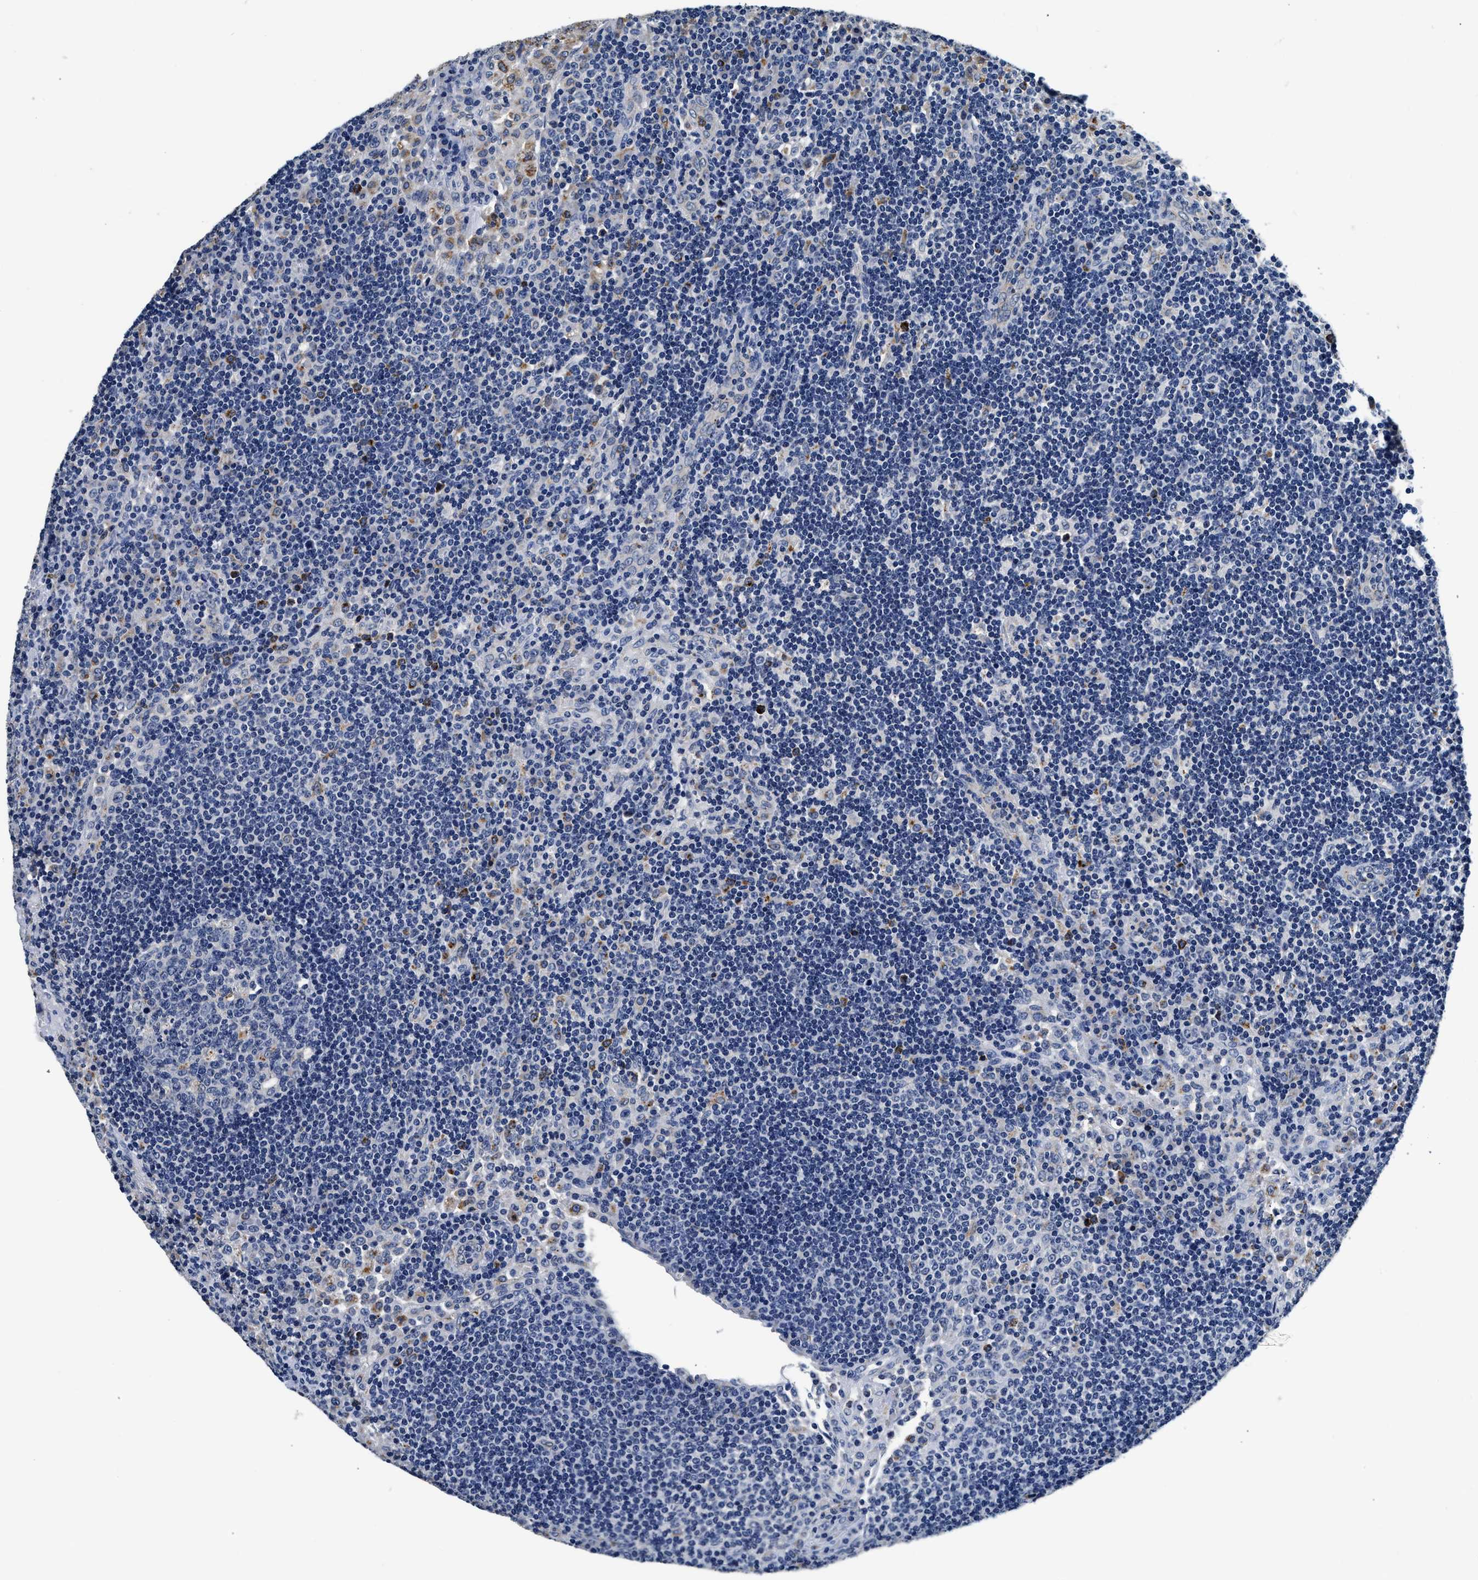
{"staining": {"intensity": "negative", "quantity": "none", "location": "none"}, "tissue": "lymph node", "cell_type": "Germinal center cells", "image_type": "normal", "snomed": [{"axis": "morphology", "description": "Normal tissue, NOS"}, {"axis": "topography", "description": "Lymph node"}], "caption": "Benign lymph node was stained to show a protein in brown. There is no significant expression in germinal center cells. (DAB immunohistochemistry (IHC) visualized using brightfield microscopy, high magnification).", "gene": "GRN", "patient": {"sex": "female", "age": 53}}